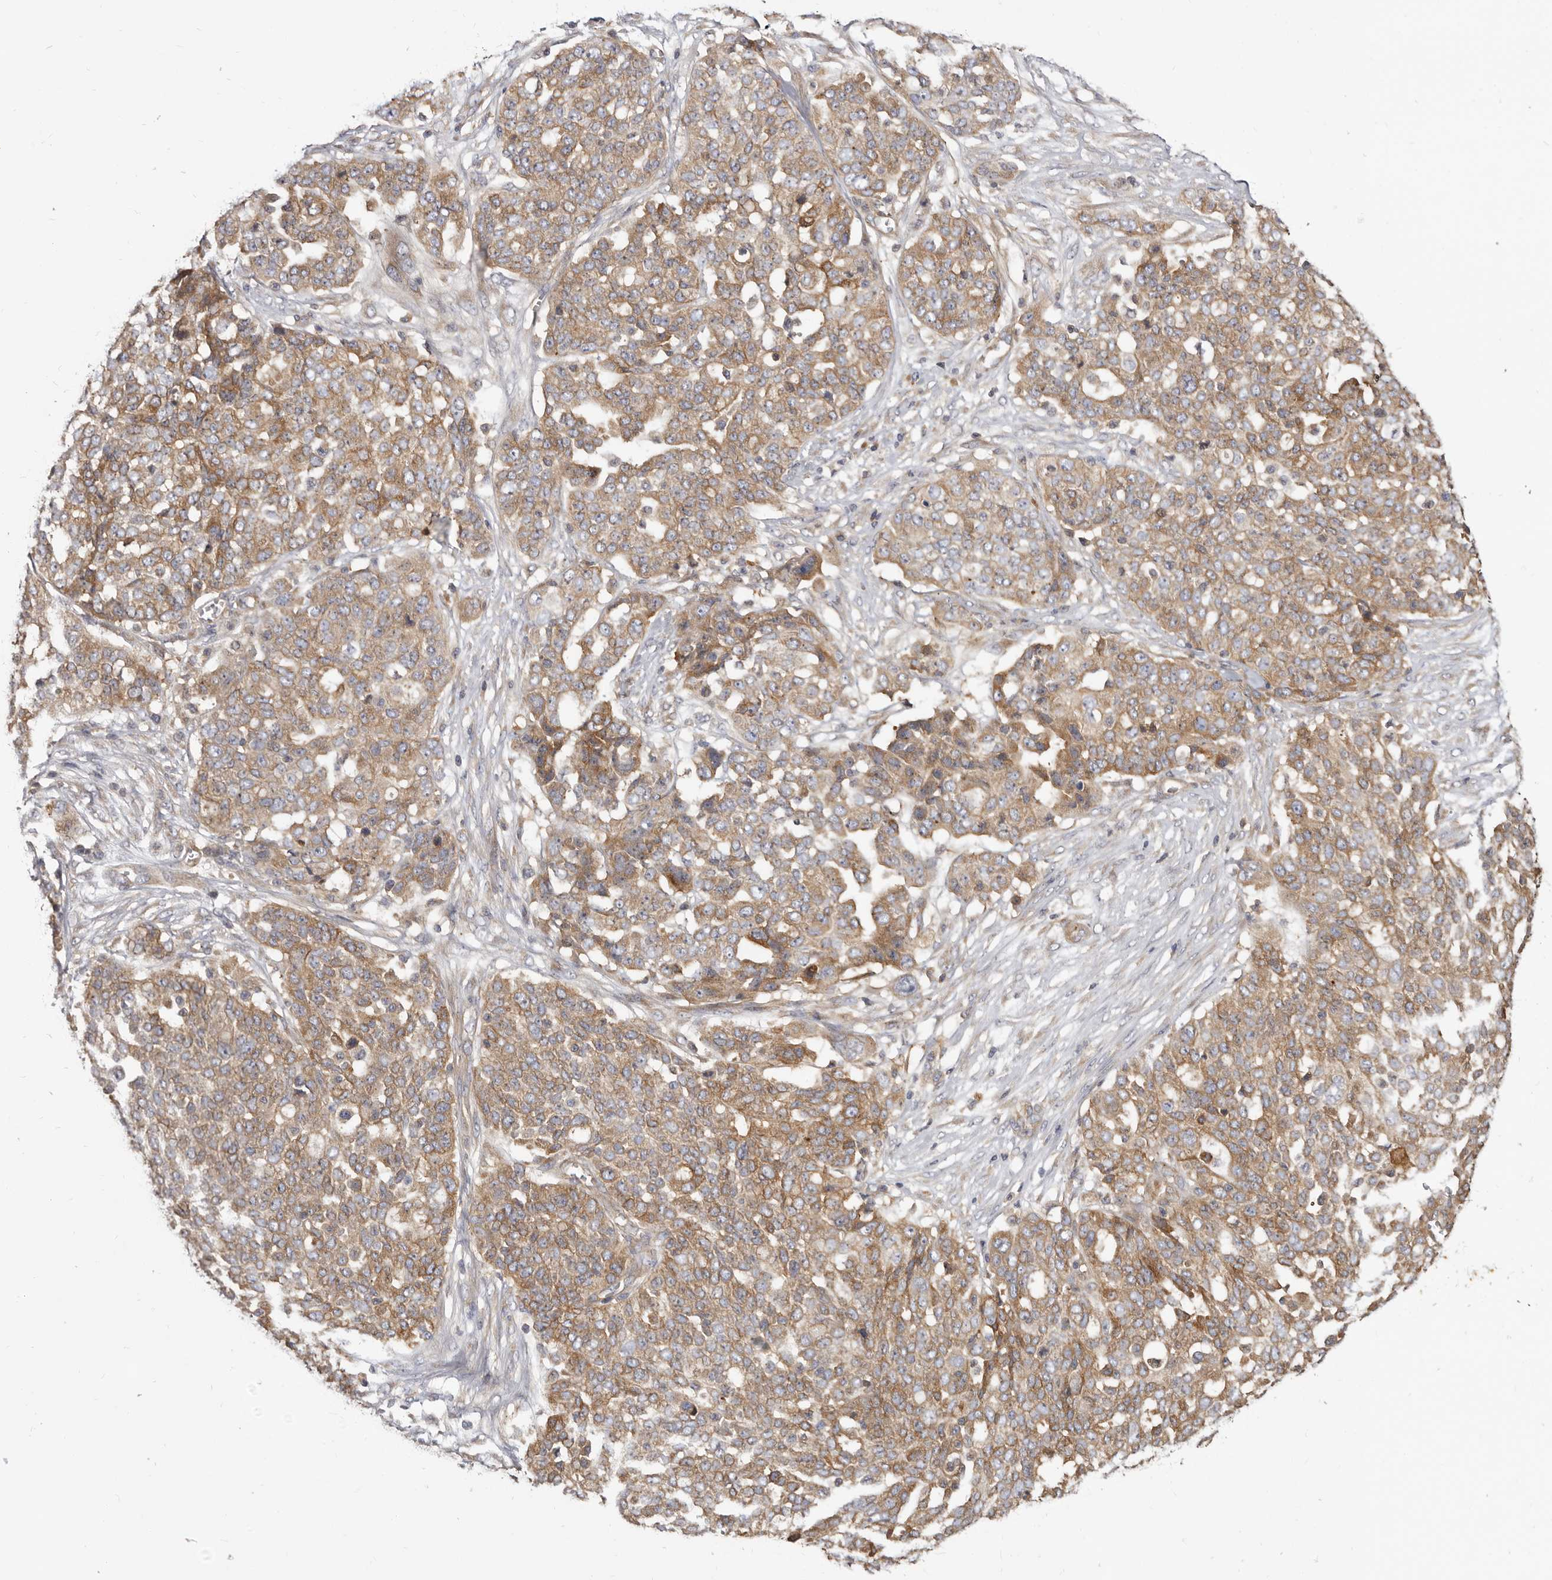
{"staining": {"intensity": "moderate", "quantity": ">75%", "location": "cytoplasmic/membranous"}, "tissue": "ovarian cancer", "cell_type": "Tumor cells", "image_type": "cancer", "snomed": [{"axis": "morphology", "description": "Cystadenocarcinoma, serous, NOS"}, {"axis": "topography", "description": "Soft tissue"}, {"axis": "topography", "description": "Ovary"}], "caption": "Serous cystadenocarcinoma (ovarian) tissue exhibits moderate cytoplasmic/membranous positivity in approximately >75% of tumor cells", "gene": "ADAMTS20", "patient": {"sex": "female", "age": 57}}